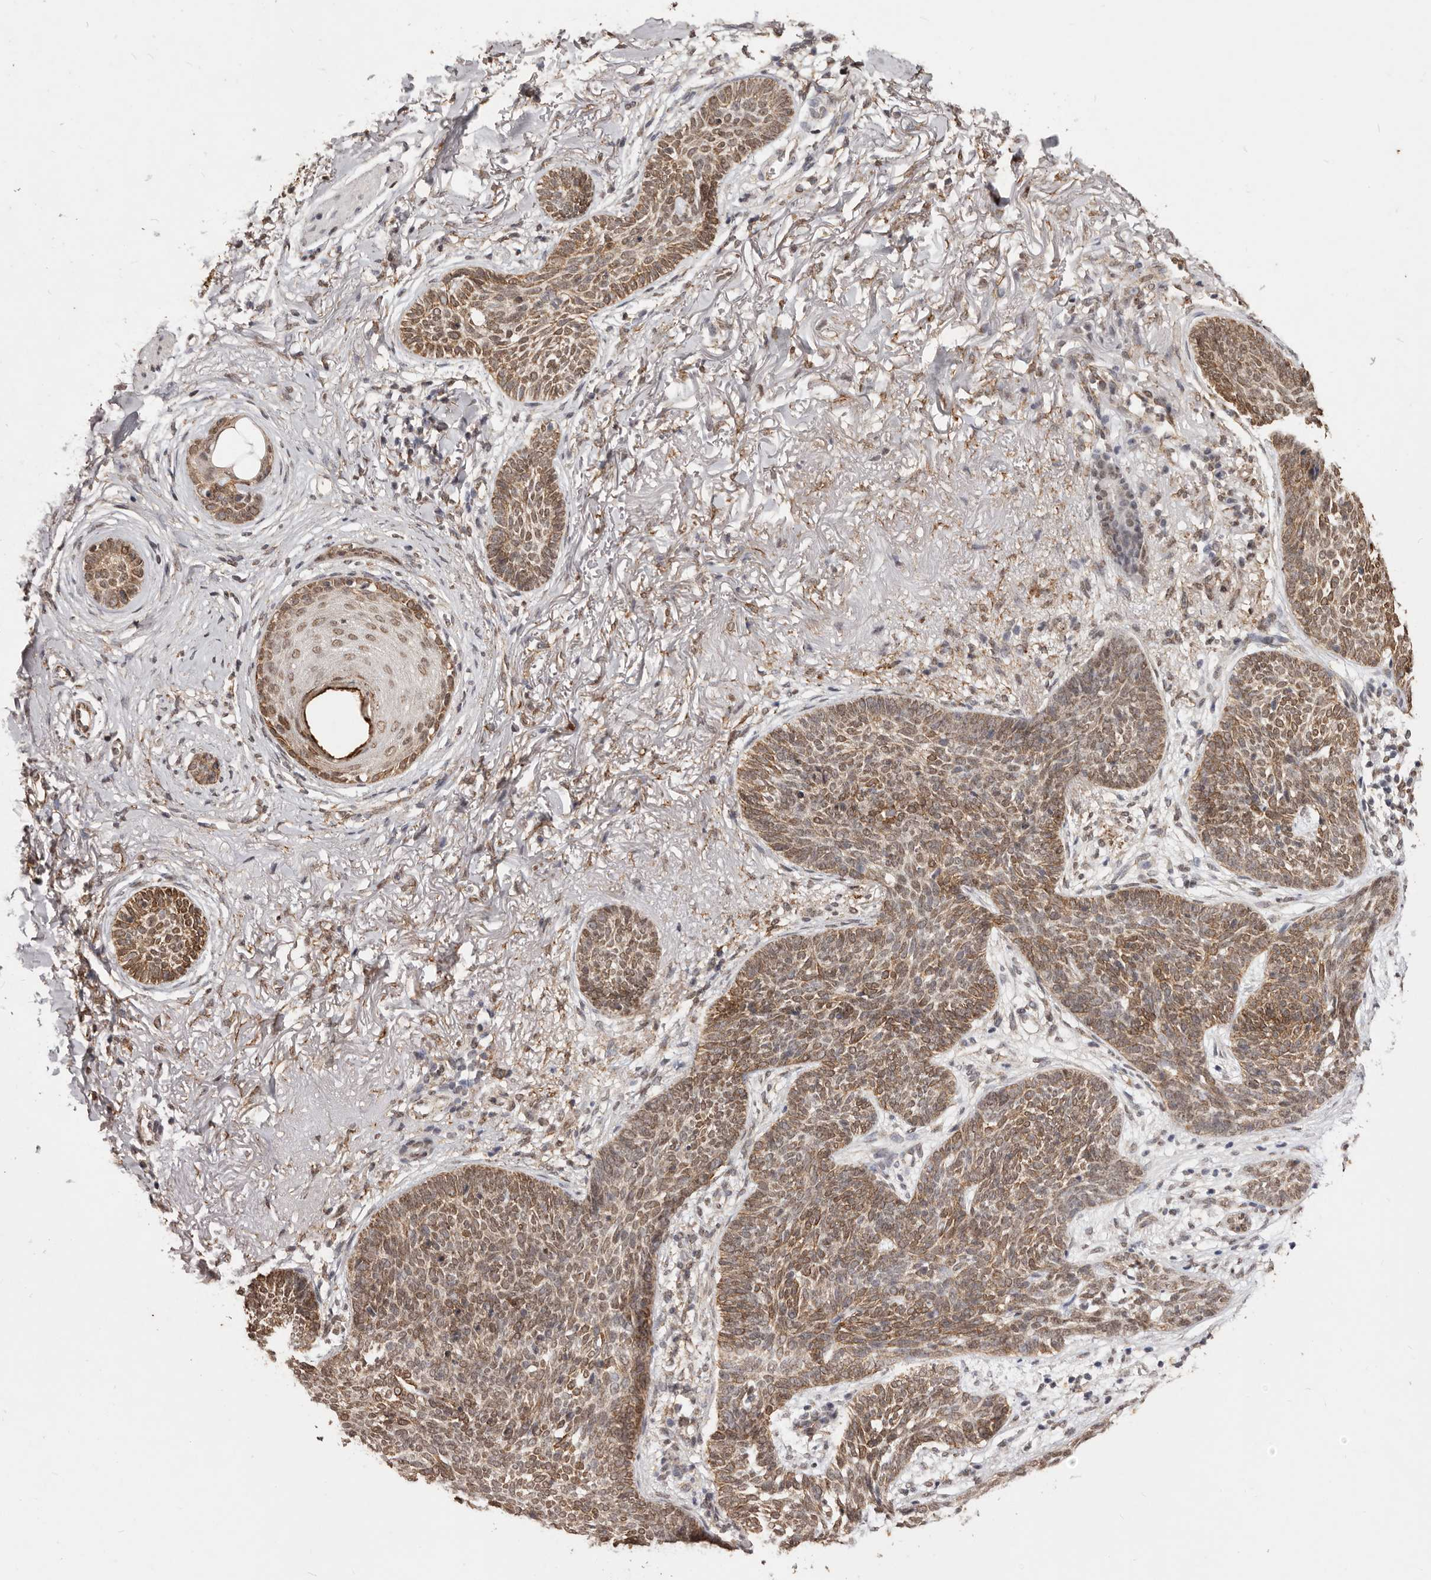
{"staining": {"intensity": "moderate", "quantity": ">75%", "location": "cytoplasmic/membranous,nuclear"}, "tissue": "skin cancer", "cell_type": "Tumor cells", "image_type": "cancer", "snomed": [{"axis": "morphology", "description": "Basal cell carcinoma"}, {"axis": "topography", "description": "Skin"}], "caption": "The histopathology image shows a brown stain indicating the presence of a protein in the cytoplasmic/membranous and nuclear of tumor cells in skin basal cell carcinoma. The staining is performed using DAB (3,3'-diaminobenzidine) brown chromogen to label protein expression. The nuclei are counter-stained blue using hematoxylin.", "gene": "RPS6KA5", "patient": {"sex": "female", "age": 70}}